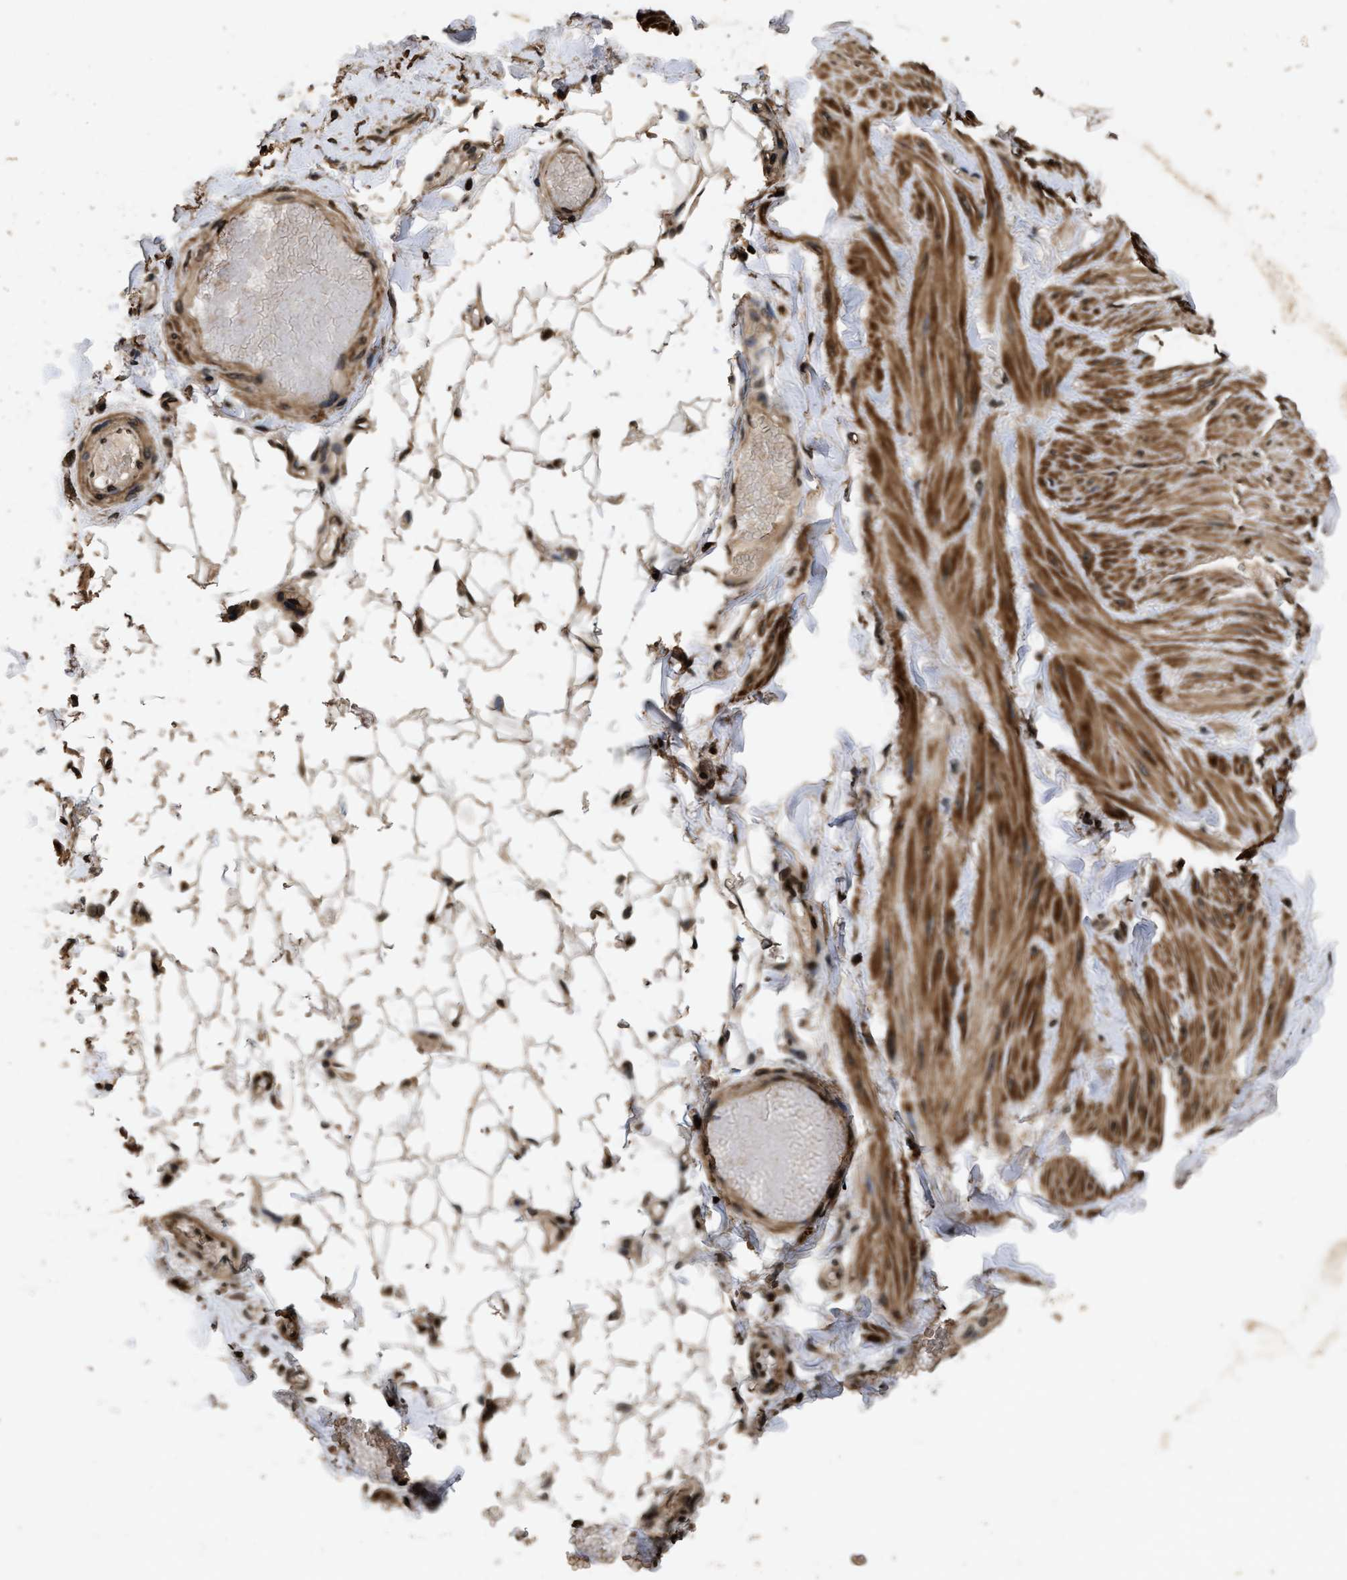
{"staining": {"intensity": "weak", "quantity": ">75%", "location": "cytoplasmic/membranous,nuclear"}, "tissue": "adipose tissue", "cell_type": "Adipocytes", "image_type": "normal", "snomed": [{"axis": "morphology", "description": "Normal tissue, NOS"}, {"axis": "topography", "description": "Adipose tissue"}, {"axis": "topography", "description": "Vascular tissue"}, {"axis": "topography", "description": "Peripheral nerve tissue"}], "caption": "There is low levels of weak cytoplasmic/membranous,nuclear positivity in adipocytes of unremarkable adipose tissue, as demonstrated by immunohistochemical staining (brown color).", "gene": "ACCS", "patient": {"sex": "male", "age": 25}}